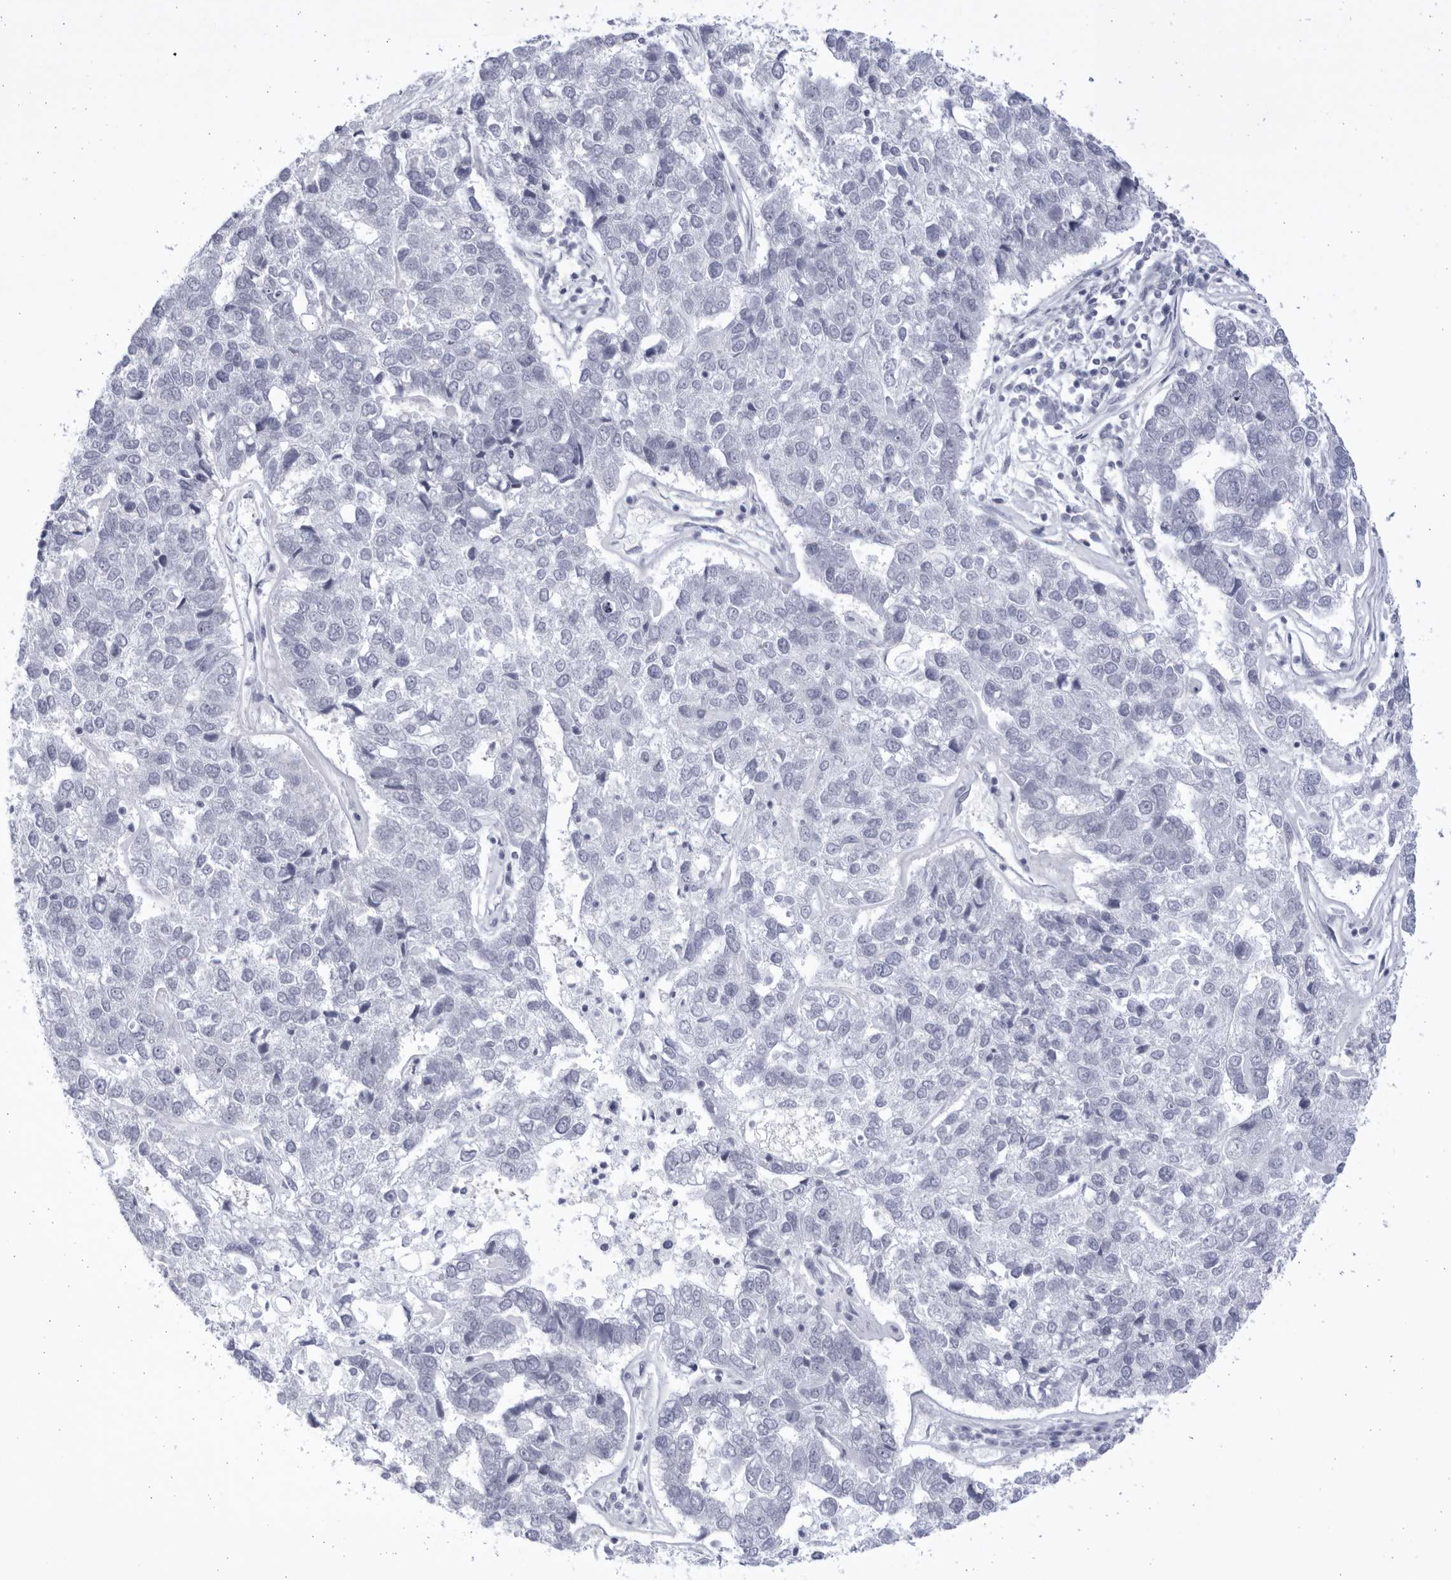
{"staining": {"intensity": "negative", "quantity": "none", "location": "none"}, "tissue": "pancreatic cancer", "cell_type": "Tumor cells", "image_type": "cancer", "snomed": [{"axis": "morphology", "description": "Adenocarcinoma, NOS"}, {"axis": "topography", "description": "Pancreas"}], "caption": "Tumor cells are negative for protein expression in human adenocarcinoma (pancreatic).", "gene": "CCDC181", "patient": {"sex": "female", "age": 61}}